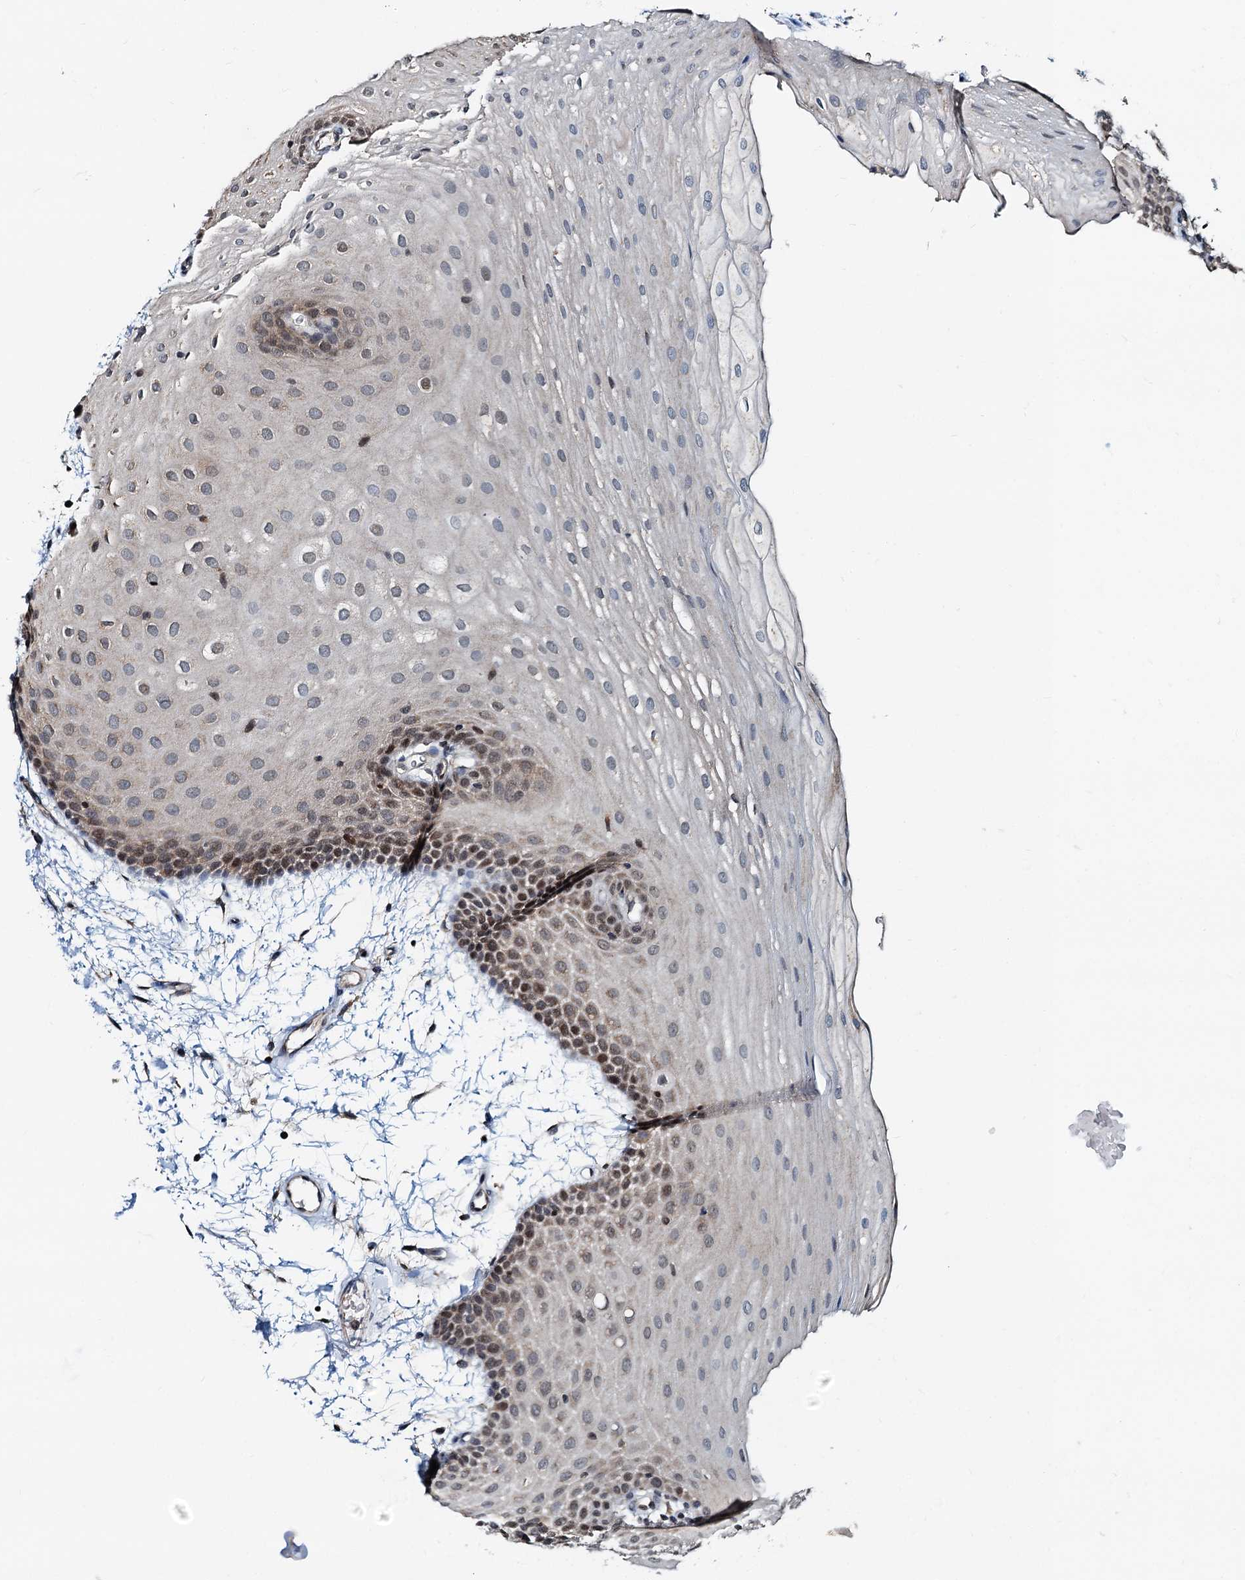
{"staining": {"intensity": "moderate", "quantity": "25%-75%", "location": "nuclear"}, "tissue": "oral mucosa", "cell_type": "Squamous epithelial cells", "image_type": "normal", "snomed": [{"axis": "morphology", "description": "Normal tissue, NOS"}, {"axis": "topography", "description": "Oral tissue"}], "caption": "The immunohistochemical stain labels moderate nuclear positivity in squamous epithelial cells of unremarkable oral mucosa.", "gene": "MCMBP", "patient": {"sex": "male", "age": 68}}